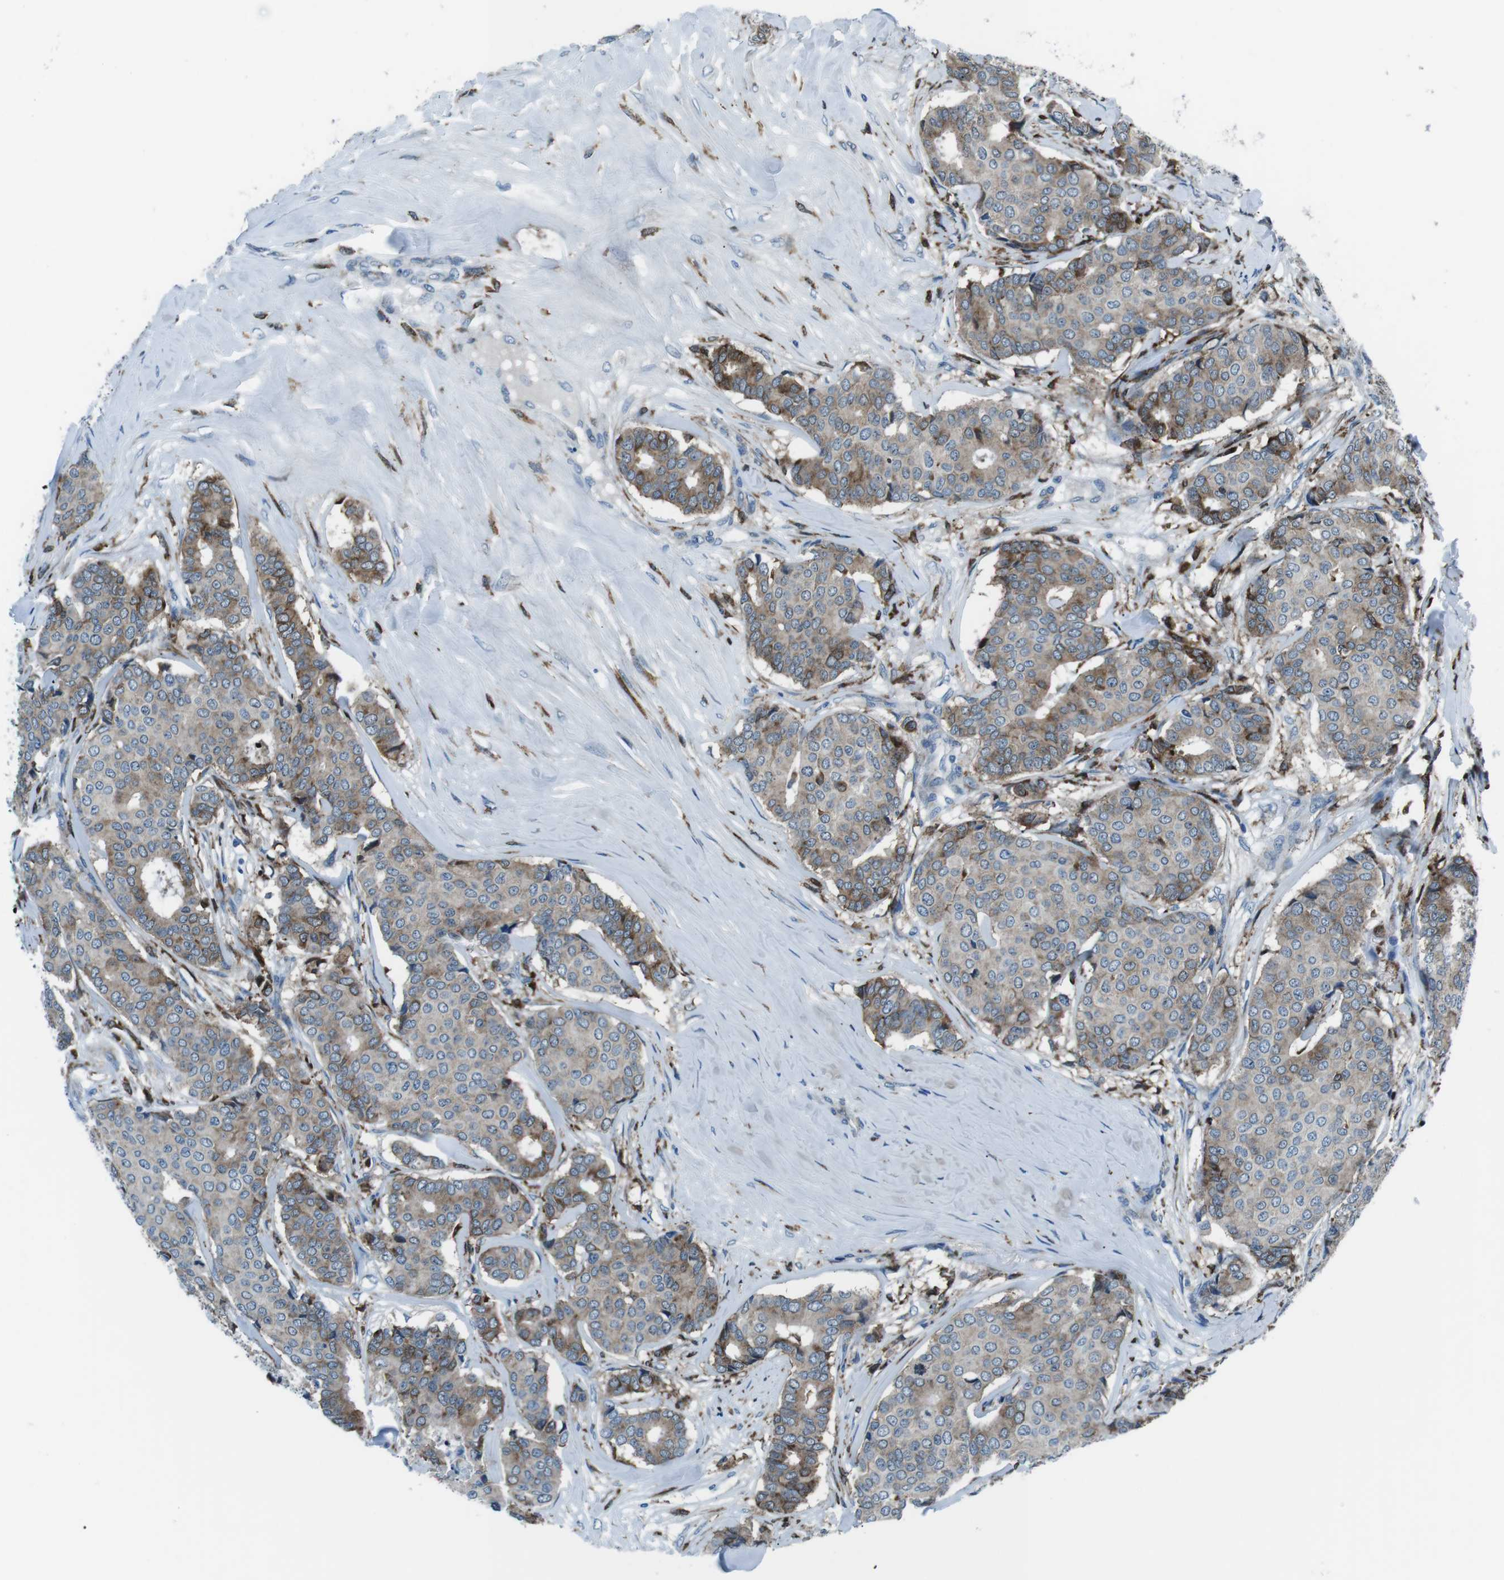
{"staining": {"intensity": "moderate", "quantity": "<25%", "location": "cytoplasmic/membranous"}, "tissue": "breast cancer", "cell_type": "Tumor cells", "image_type": "cancer", "snomed": [{"axis": "morphology", "description": "Duct carcinoma"}, {"axis": "topography", "description": "Breast"}], "caption": "A micrograph of human breast cancer stained for a protein reveals moderate cytoplasmic/membranous brown staining in tumor cells. (DAB IHC, brown staining for protein, blue staining for nuclei).", "gene": "BLNK", "patient": {"sex": "female", "age": 75}}